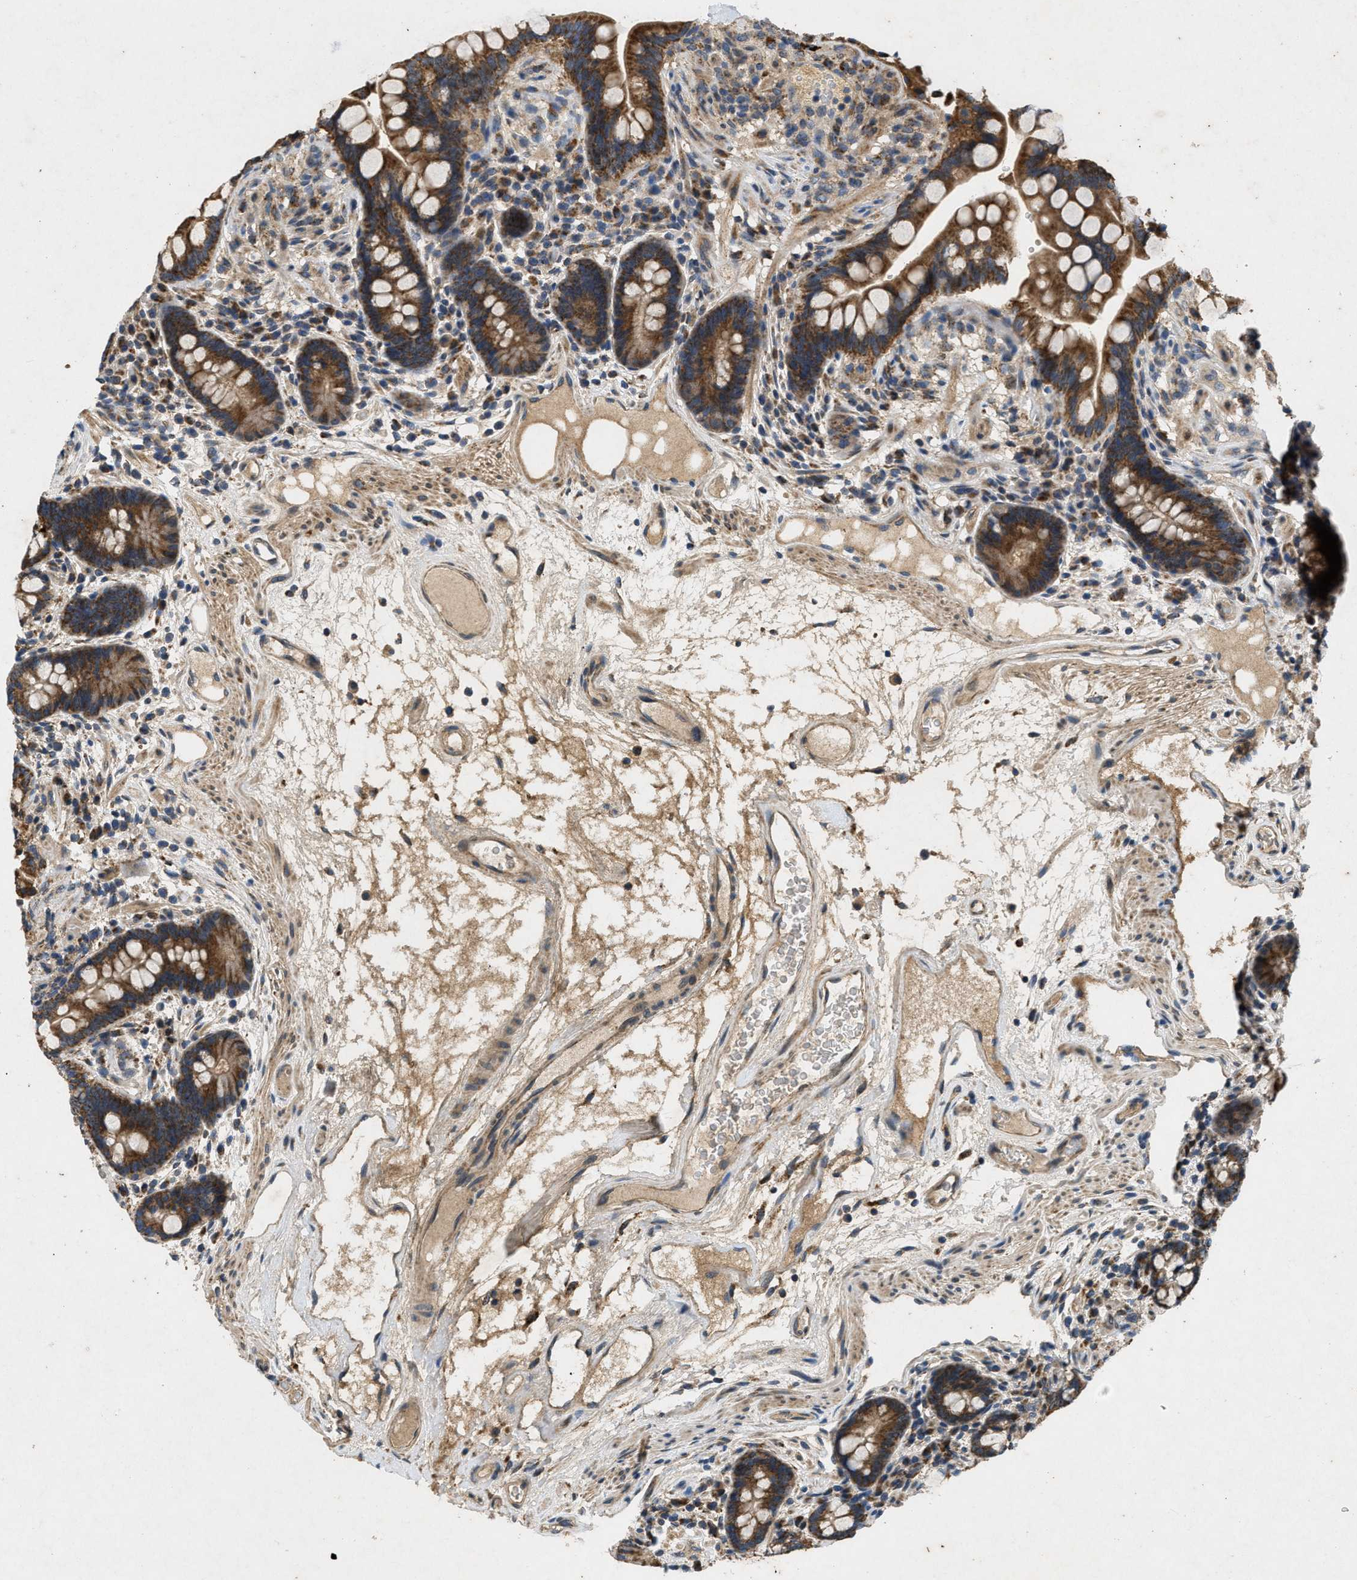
{"staining": {"intensity": "moderate", "quantity": ">75%", "location": "cytoplasmic/membranous"}, "tissue": "colon", "cell_type": "Endothelial cells", "image_type": "normal", "snomed": [{"axis": "morphology", "description": "Normal tissue, NOS"}, {"axis": "topography", "description": "Colon"}], "caption": "Immunohistochemical staining of normal human colon exhibits medium levels of moderate cytoplasmic/membranous positivity in about >75% of endothelial cells. The staining was performed using DAB, with brown indicating positive protein expression. Nuclei are stained blue with hematoxylin.", "gene": "PRKG2", "patient": {"sex": "male", "age": 73}}